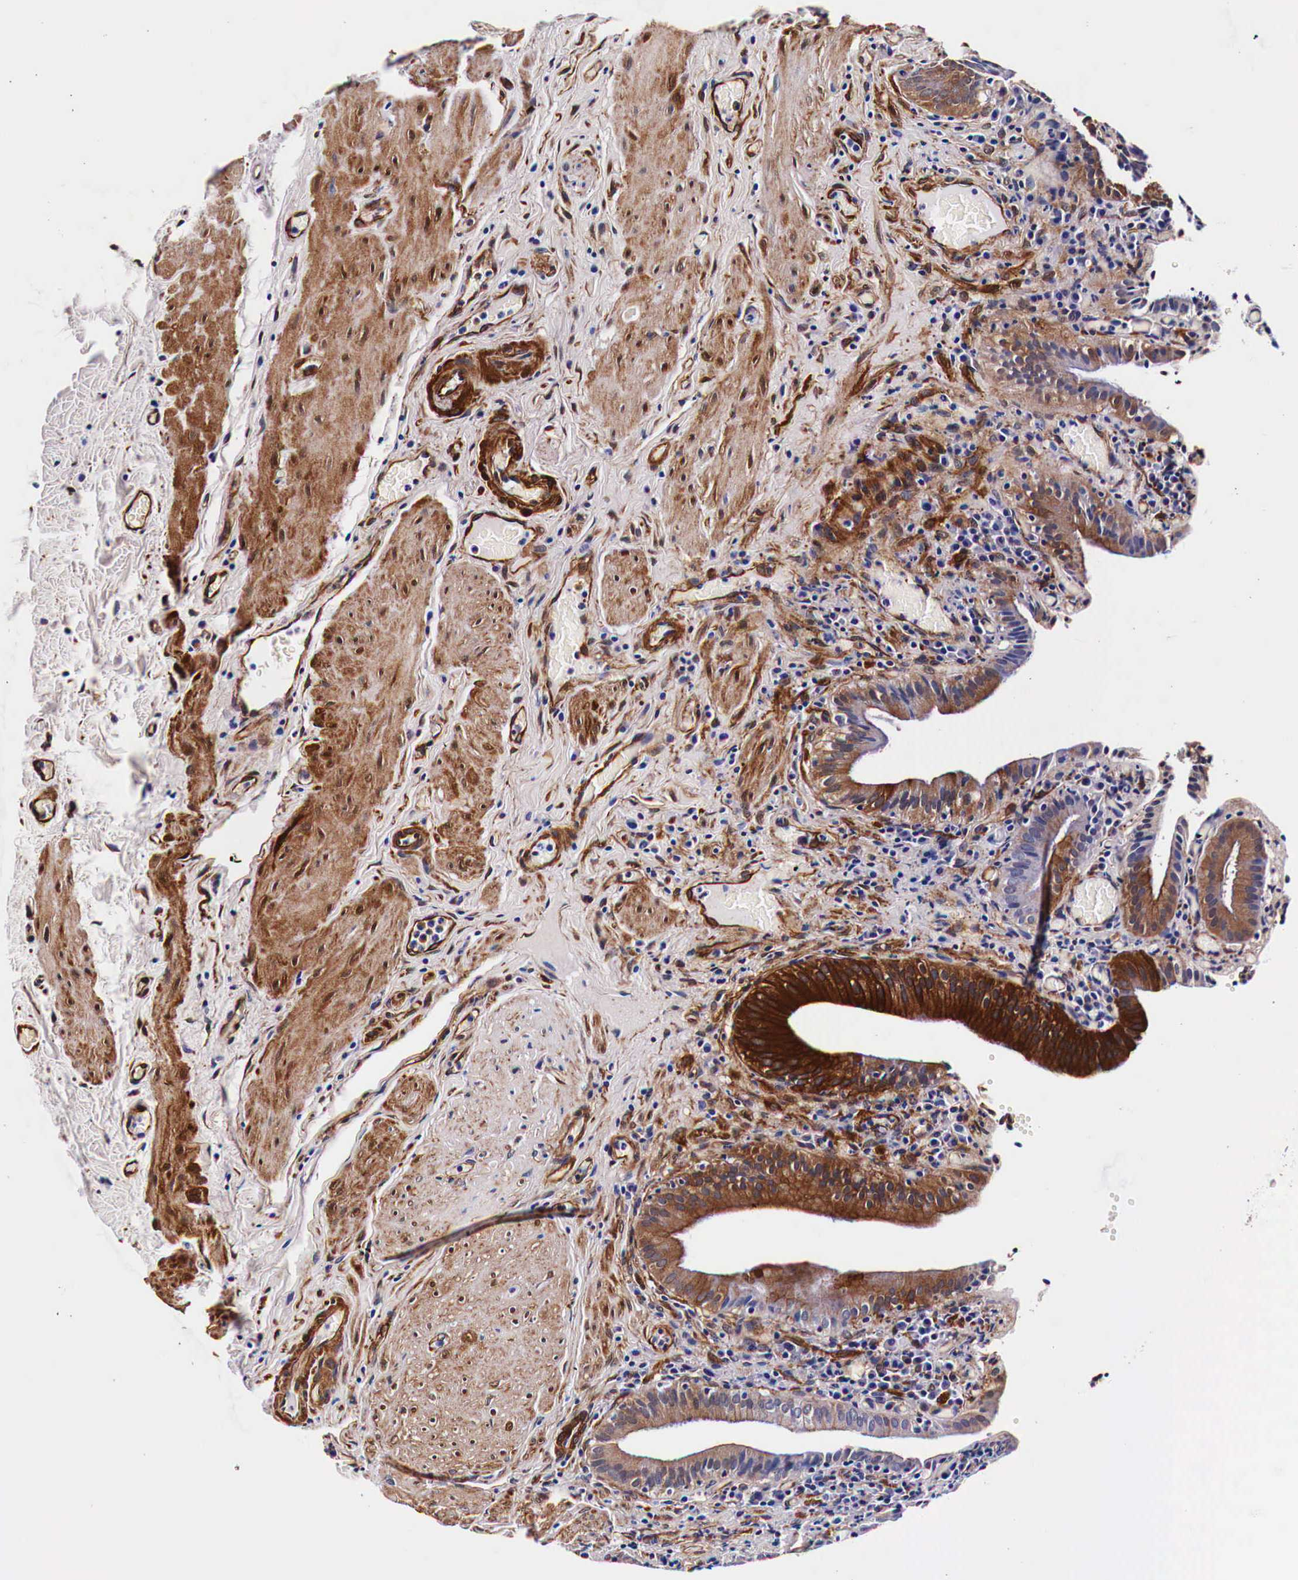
{"staining": {"intensity": "strong", "quantity": "25%-75%", "location": "cytoplasmic/membranous"}, "tissue": "gallbladder", "cell_type": "Glandular cells", "image_type": "normal", "snomed": [{"axis": "morphology", "description": "Normal tissue, NOS"}, {"axis": "topography", "description": "Gallbladder"}], "caption": "Protein staining reveals strong cytoplasmic/membranous expression in about 25%-75% of glandular cells in unremarkable gallbladder. The staining was performed using DAB, with brown indicating positive protein expression. Nuclei are stained blue with hematoxylin.", "gene": "HSPB1", "patient": {"sex": "female", "age": 76}}